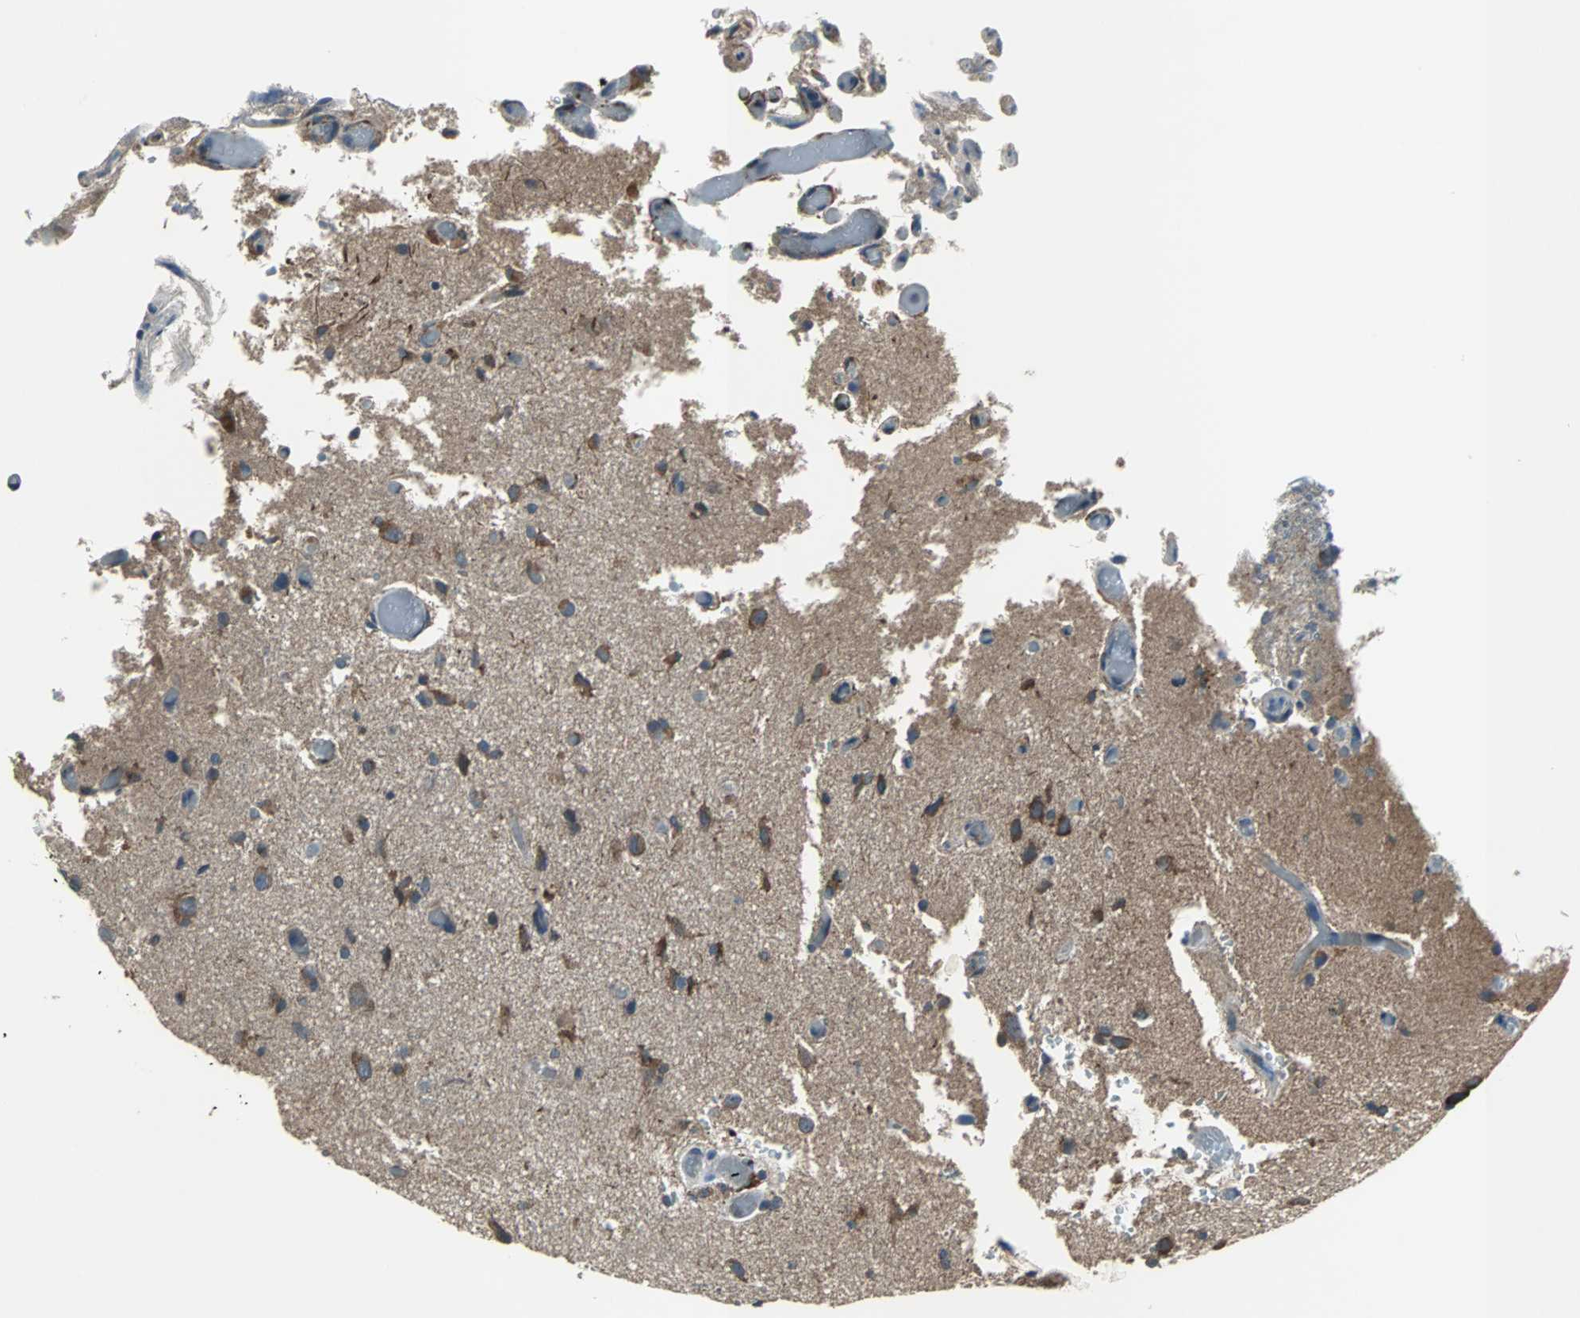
{"staining": {"intensity": "weak", "quantity": "<25%", "location": "cytoplasmic/membranous"}, "tissue": "glioma", "cell_type": "Tumor cells", "image_type": "cancer", "snomed": [{"axis": "morphology", "description": "Glioma, malignant, High grade"}, {"axis": "topography", "description": "Brain"}], "caption": "A high-resolution micrograph shows immunohistochemistry (IHC) staining of malignant high-grade glioma, which exhibits no significant expression in tumor cells.", "gene": "SOS1", "patient": {"sex": "male", "age": 47}}